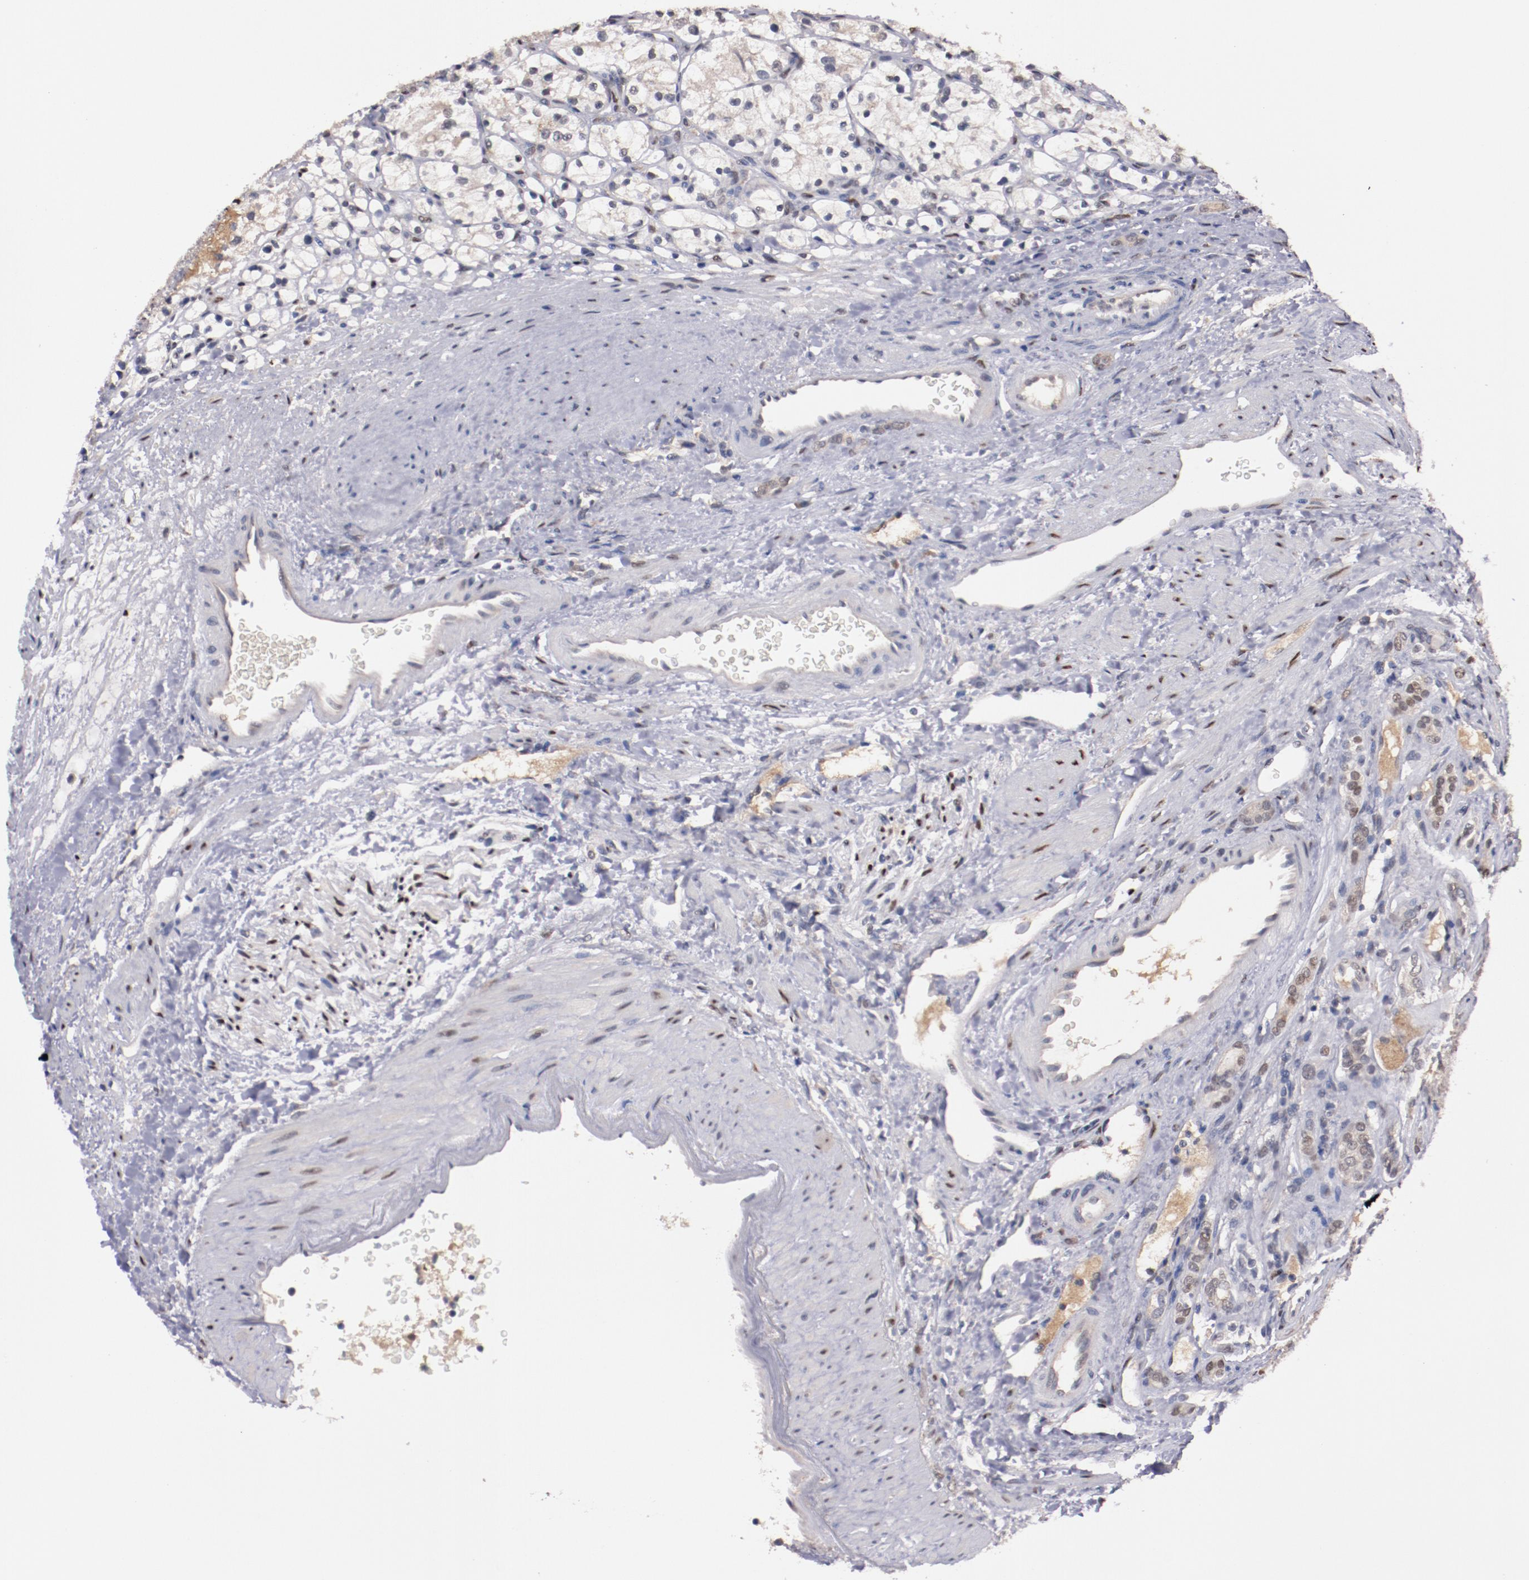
{"staining": {"intensity": "weak", "quantity": "<25%", "location": "cytoplasmic/membranous"}, "tissue": "renal cancer", "cell_type": "Tumor cells", "image_type": "cancer", "snomed": [{"axis": "morphology", "description": "Adenocarcinoma, NOS"}, {"axis": "topography", "description": "Kidney"}], "caption": "Immunohistochemical staining of human renal adenocarcinoma exhibits no significant staining in tumor cells.", "gene": "FAM81A", "patient": {"sex": "female", "age": 60}}